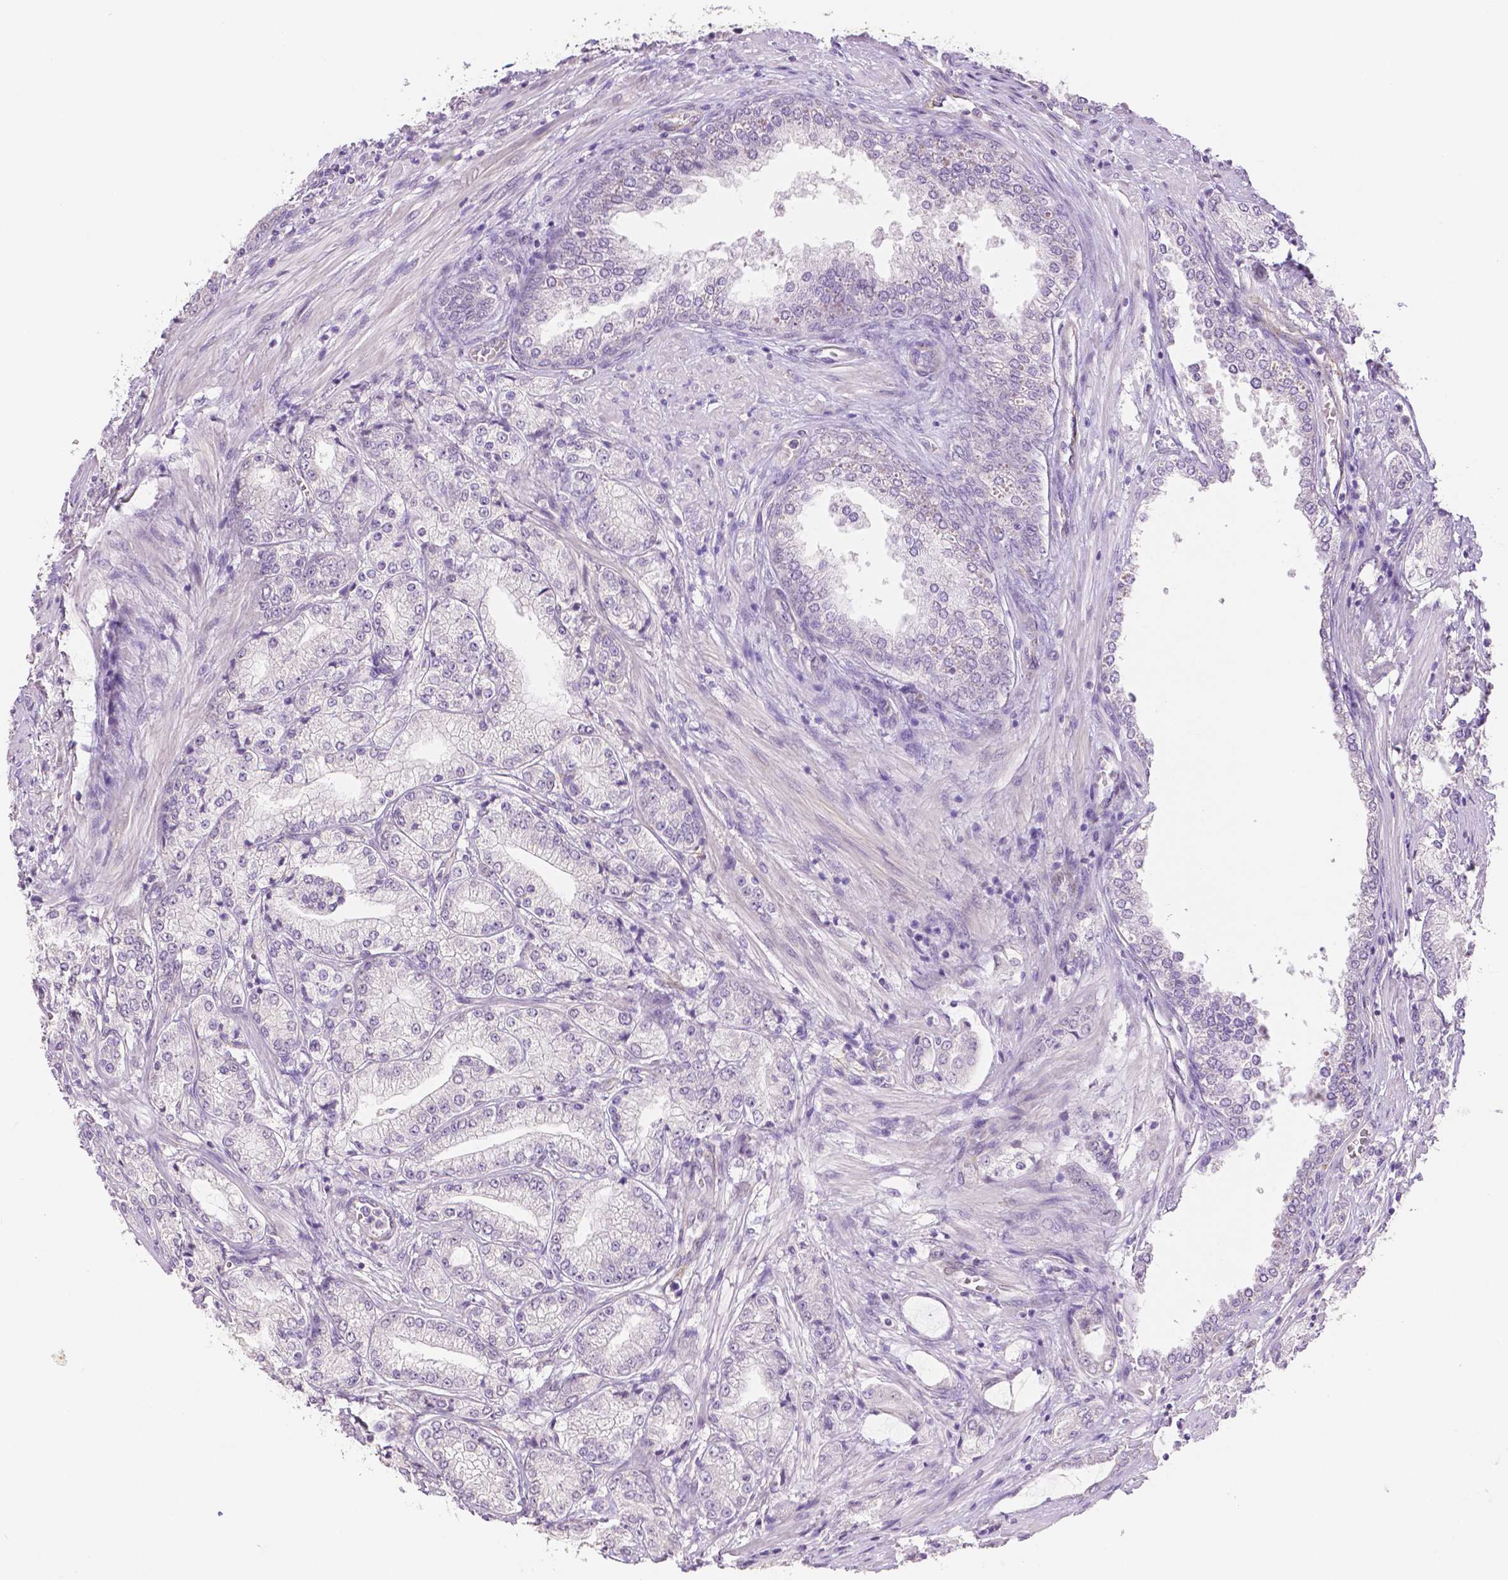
{"staining": {"intensity": "negative", "quantity": "none", "location": "none"}, "tissue": "prostate cancer", "cell_type": "Tumor cells", "image_type": "cancer", "snomed": [{"axis": "morphology", "description": "Adenocarcinoma, NOS"}, {"axis": "topography", "description": "Prostate"}], "caption": "Image shows no significant protein positivity in tumor cells of prostate adenocarcinoma.", "gene": "THY1", "patient": {"sex": "male", "age": 63}}